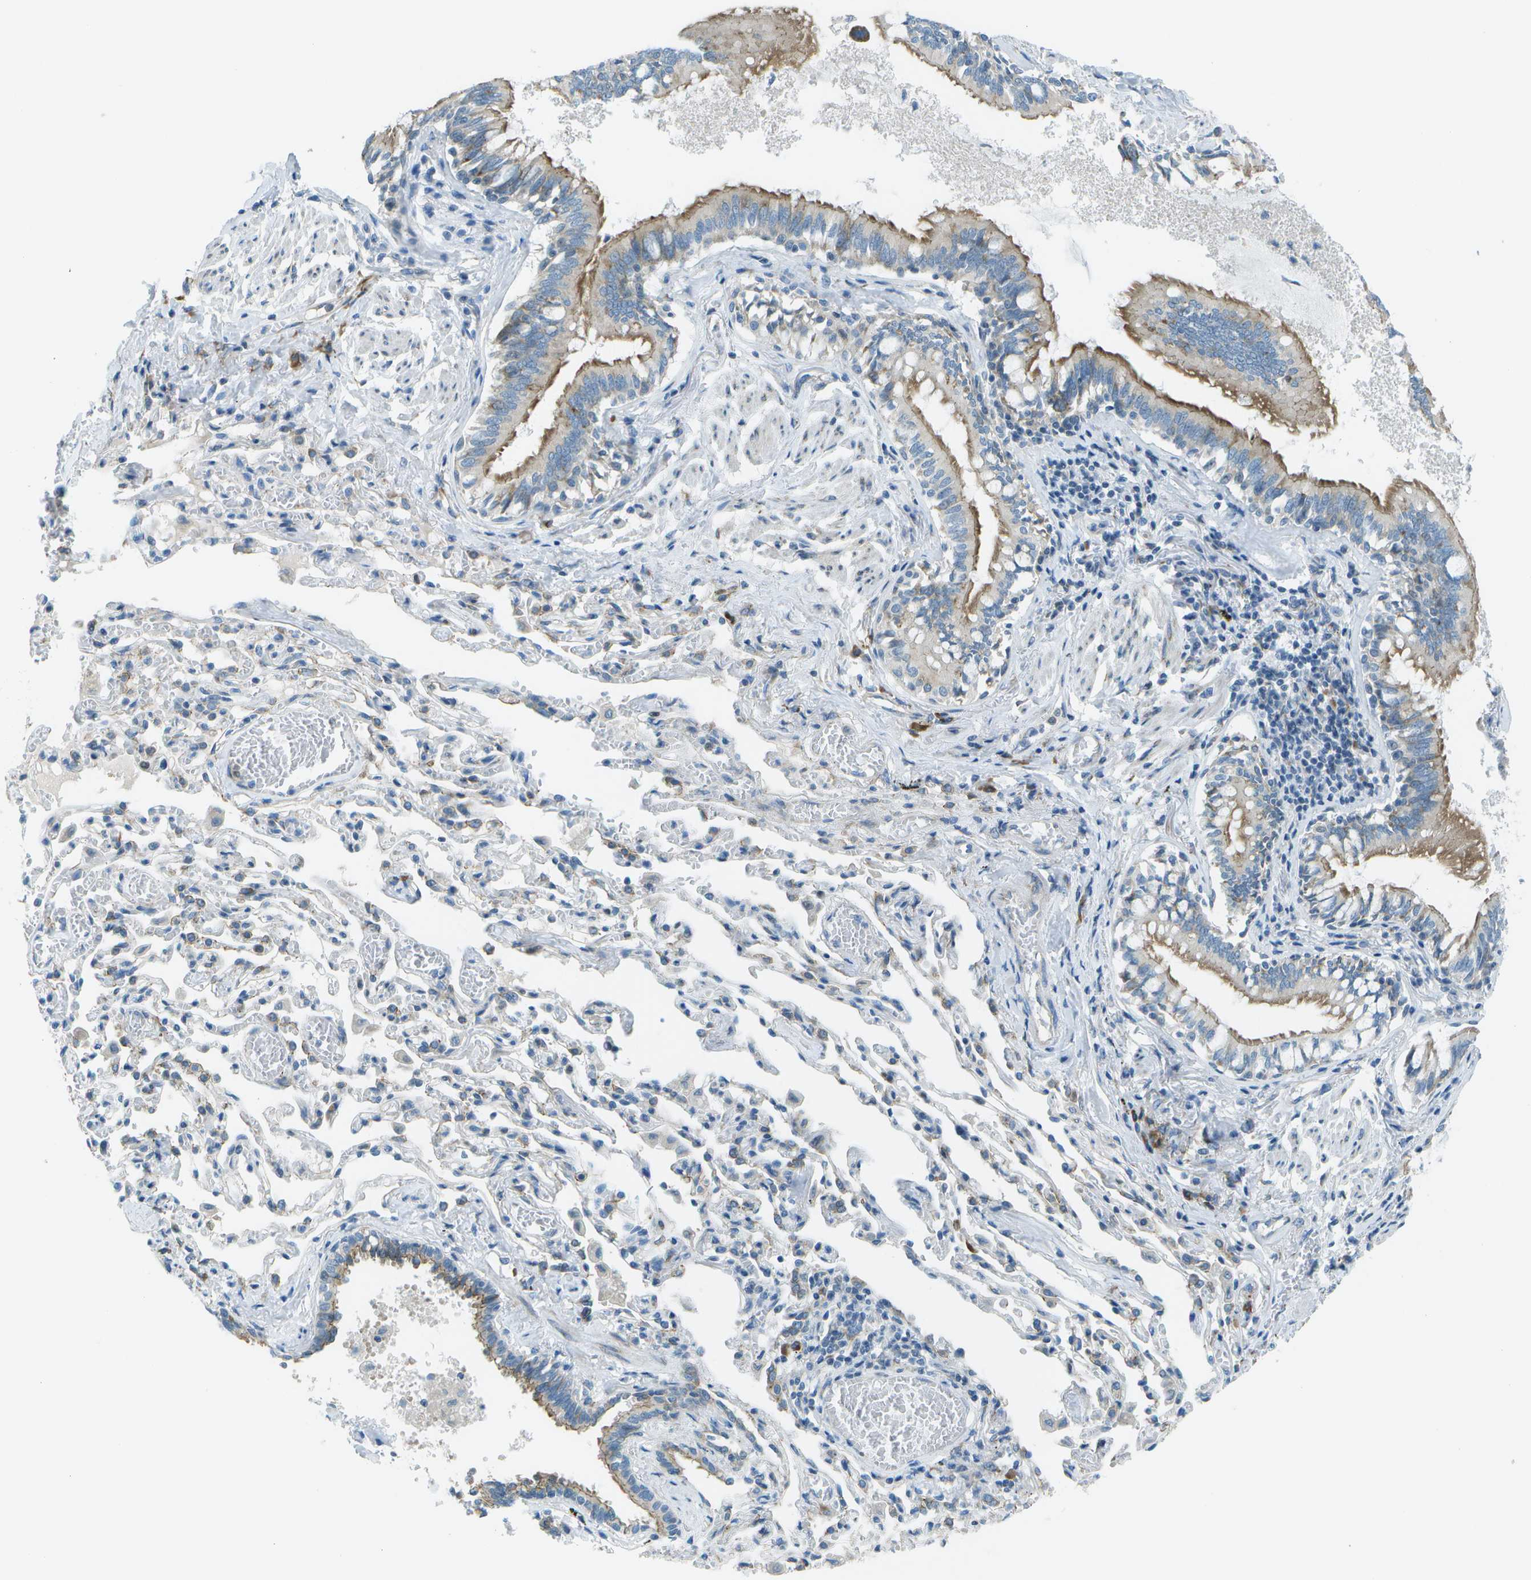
{"staining": {"intensity": "moderate", "quantity": ">75%", "location": "cytoplasmic/membranous"}, "tissue": "bronchus", "cell_type": "Respiratory epithelial cells", "image_type": "normal", "snomed": [{"axis": "morphology", "description": "Normal tissue, NOS"}, {"axis": "morphology", "description": "Inflammation, NOS"}, {"axis": "topography", "description": "Cartilage tissue"}, {"axis": "topography", "description": "Lung"}], "caption": "A brown stain labels moderate cytoplasmic/membranous positivity of a protein in respiratory epithelial cells of benign human bronchus.", "gene": "KCTD3", "patient": {"sex": "male", "age": 71}}